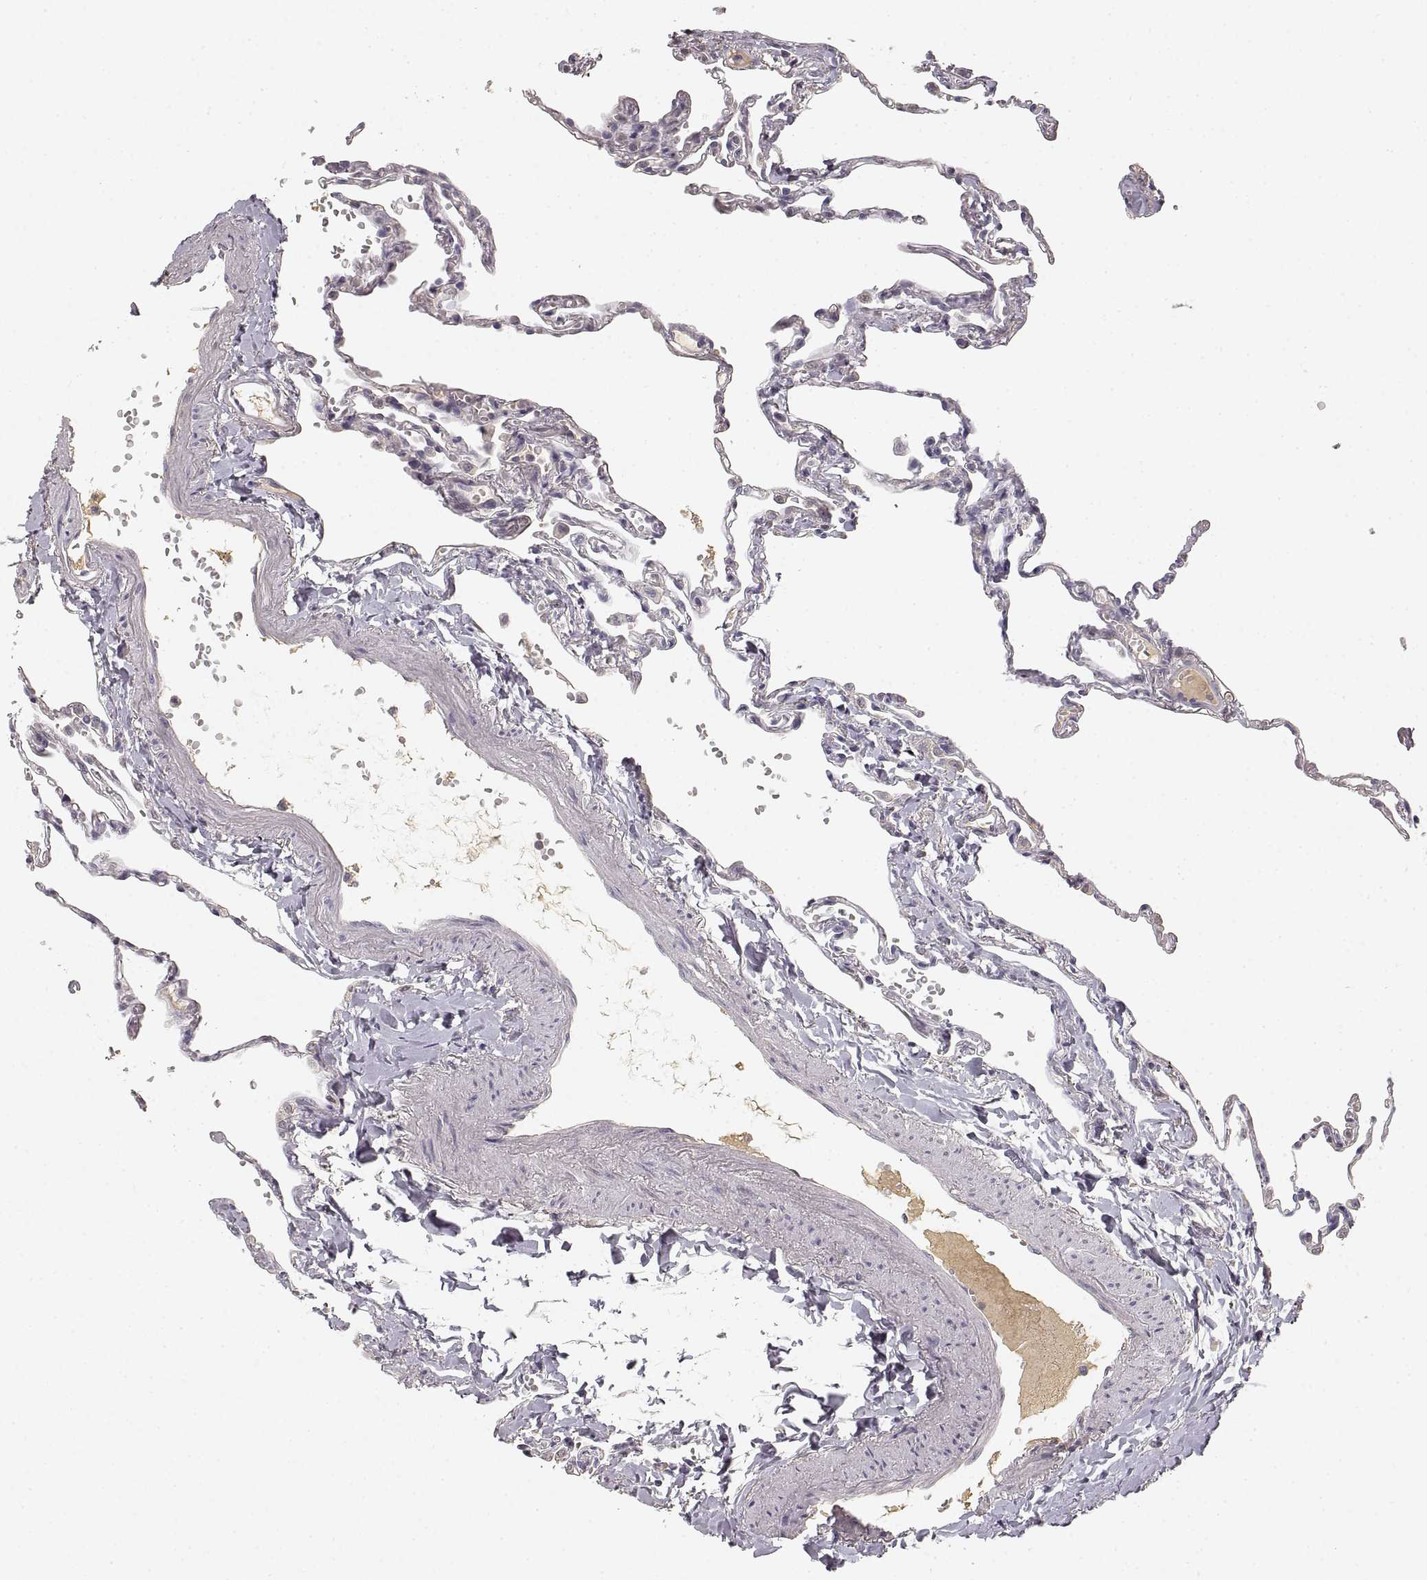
{"staining": {"intensity": "negative", "quantity": "none", "location": "none"}, "tissue": "lung", "cell_type": "Alveolar cells", "image_type": "normal", "snomed": [{"axis": "morphology", "description": "Normal tissue, NOS"}, {"axis": "topography", "description": "Lung"}], "caption": "This is an immunohistochemistry (IHC) photomicrograph of benign lung. There is no expression in alveolar cells.", "gene": "RUNDC3A", "patient": {"sex": "male", "age": 78}}